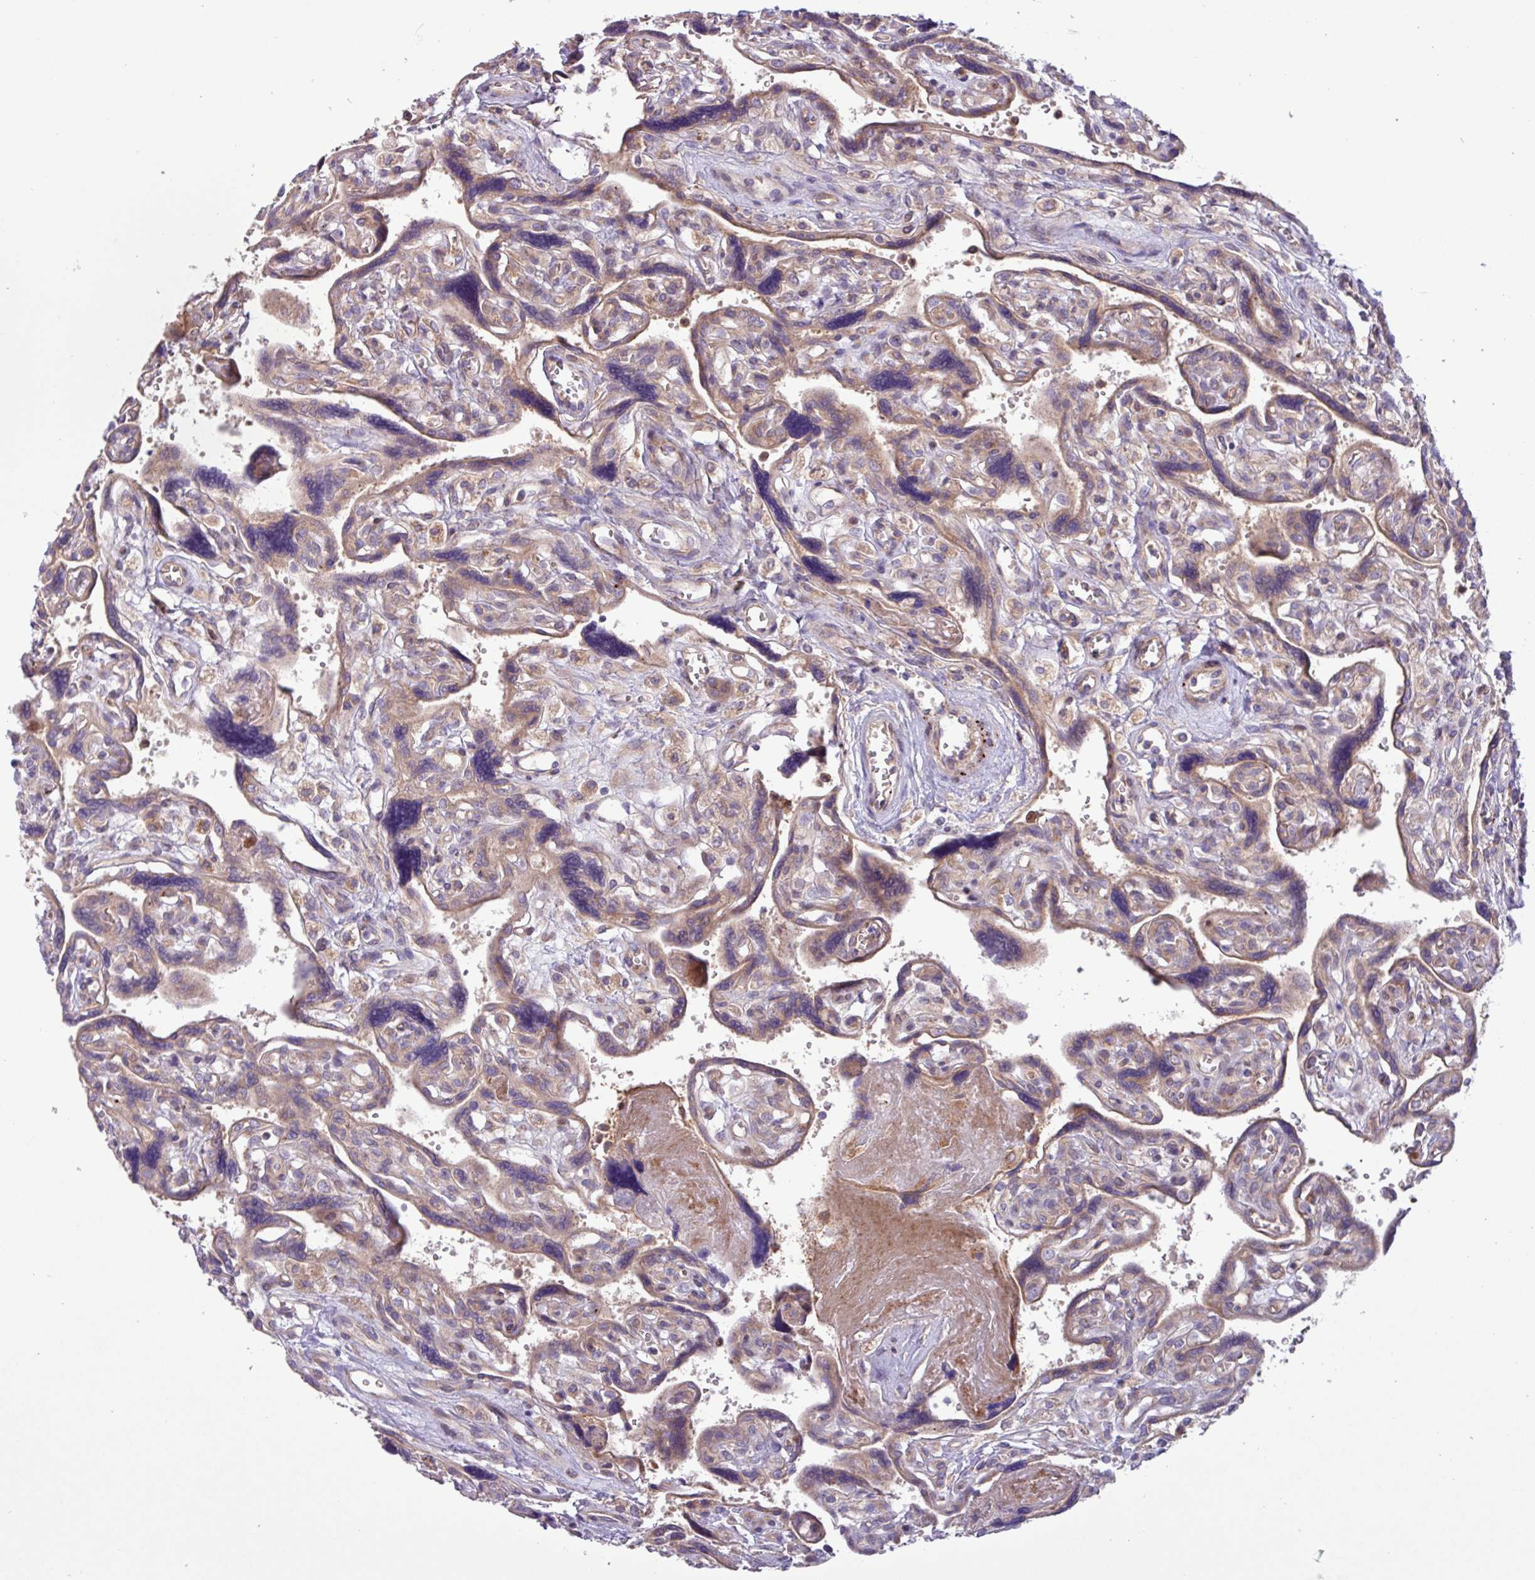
{"staining": {"intensity": "moderate", "quantity": ">75%", "location": "cytoplasmic/membranous"}, "tissue": "placenta", "cell_type": "Trophoblastic cells", "image_type": "normal", "snomed": [{"axis": "morphology", "description": "Normal tissue, NOS"}, {"axis": "topography", "description": "Placenta"}], "caption": "Immunohistochemistry micrograph of normal human placenta stained for a protein (brown), which exhibits medium levels of moderate cytoplasmic/membranous staining in about >75% of trophoblastic cells.", "gene": "RAB19", "patient": {"sex": "female", "age": 39}}